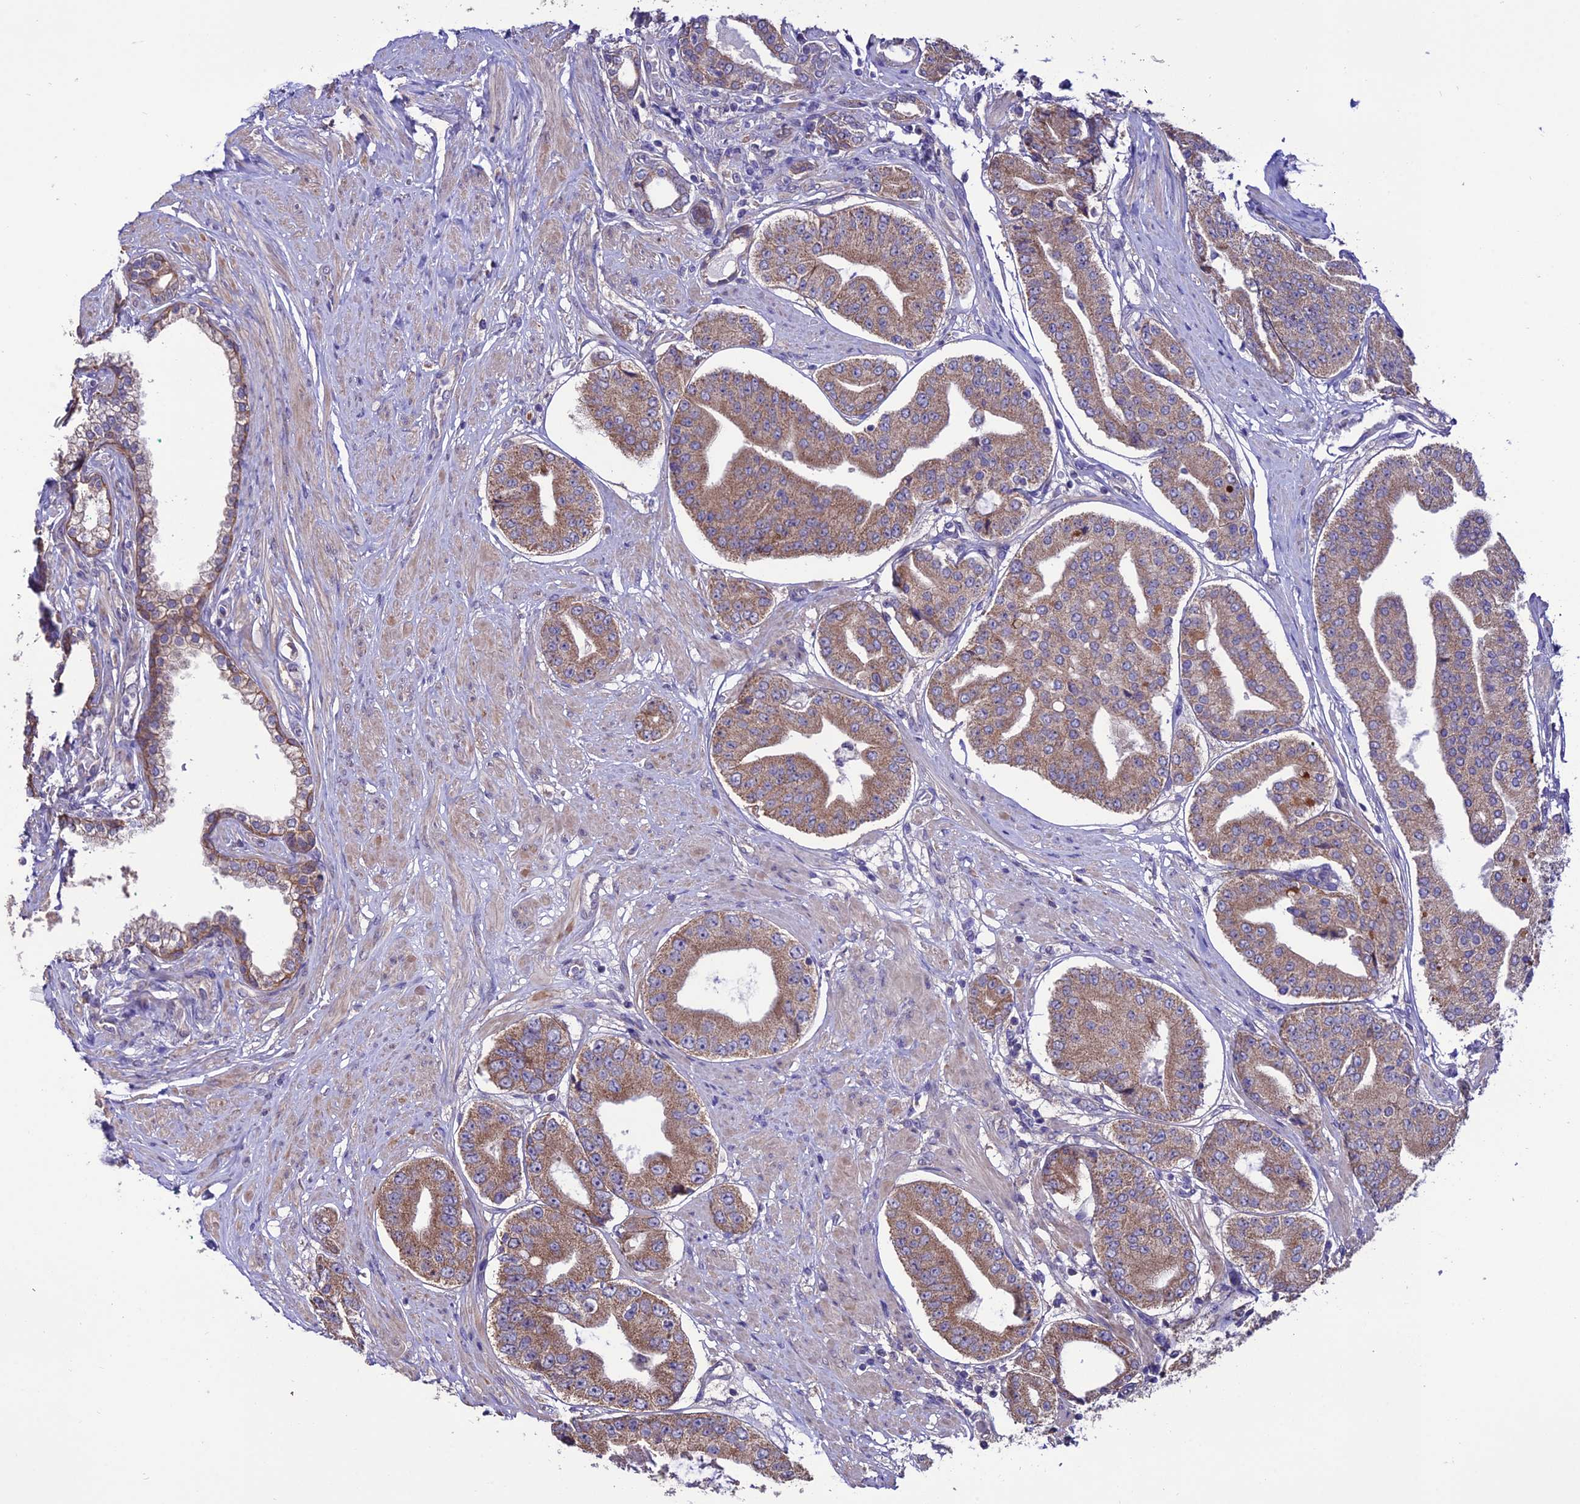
{"staining": {"intensity": "moderate", "quantity": ">75%", "location": "cytoplasmic/membranous"}, "tissue": "prostate cancer", "cell_type": "Tumor cells", "image_type": "cancer", "snomed": [{"axis": "morphology", "description": "Adenocarcinoma, High grade"}, {"axis": "topography", "description": "Prostate"}], "caption": "The histopathology image reveals a brown stain indicating the presence of a protein in the cytoplasmic/membranous of tumor cells in high-grade adenocarcinoma (prostate).", "gene": "HOGA1", "patient": {"sex": "male", "age": 63}}